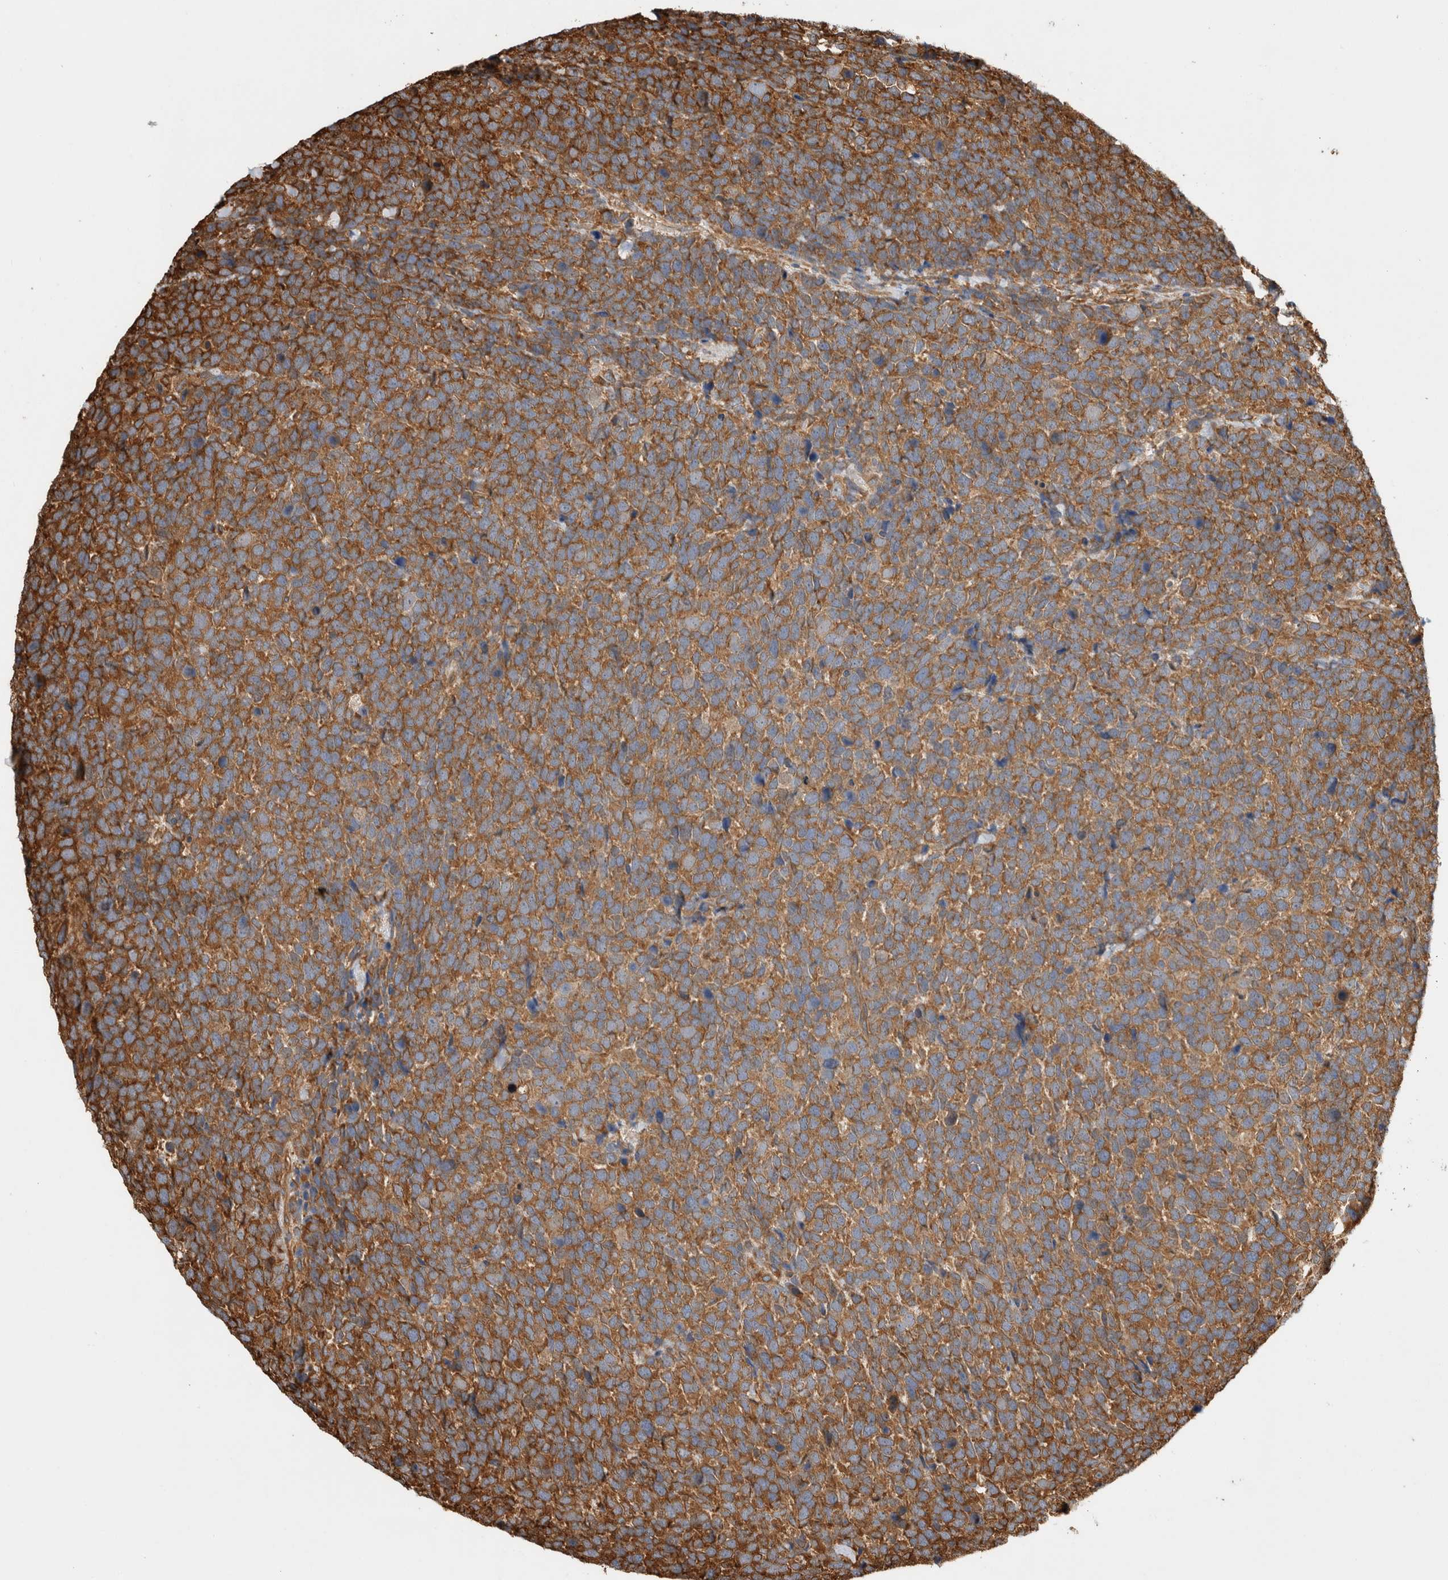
{"staining": {"intensity": "moderate", "quantity": ">75%", "location": "cytoplasmic/membranous"}, "tissue": "urothelial cancer", "cell_type": "Tumor cells", "image_type": "cancer", "snomed": [{"axis": "morphology", "description": "Urothelial carcinoma, High grade"}, {"axis": "topography", "description": "Urinary bladder"}], "caption": "High-magnification brightfield microscopy of urothelial carcinoma (high-grade) stained with DAB (3,3'-diaminobenzidine) (brown) and counterstained with hematoxylin (blue). tumor cells exhibit moderate cytoplasmic/membranous positivity is identified in approximately>75% of cells. Using DAB (3,3'-diaminobenzidine) (brown) and hematoxylin (blue) stains, captured at high magnification using brightfield microscopy.", "gene": "ZNF397", "patient": {"sex": "female", "age": 82}}